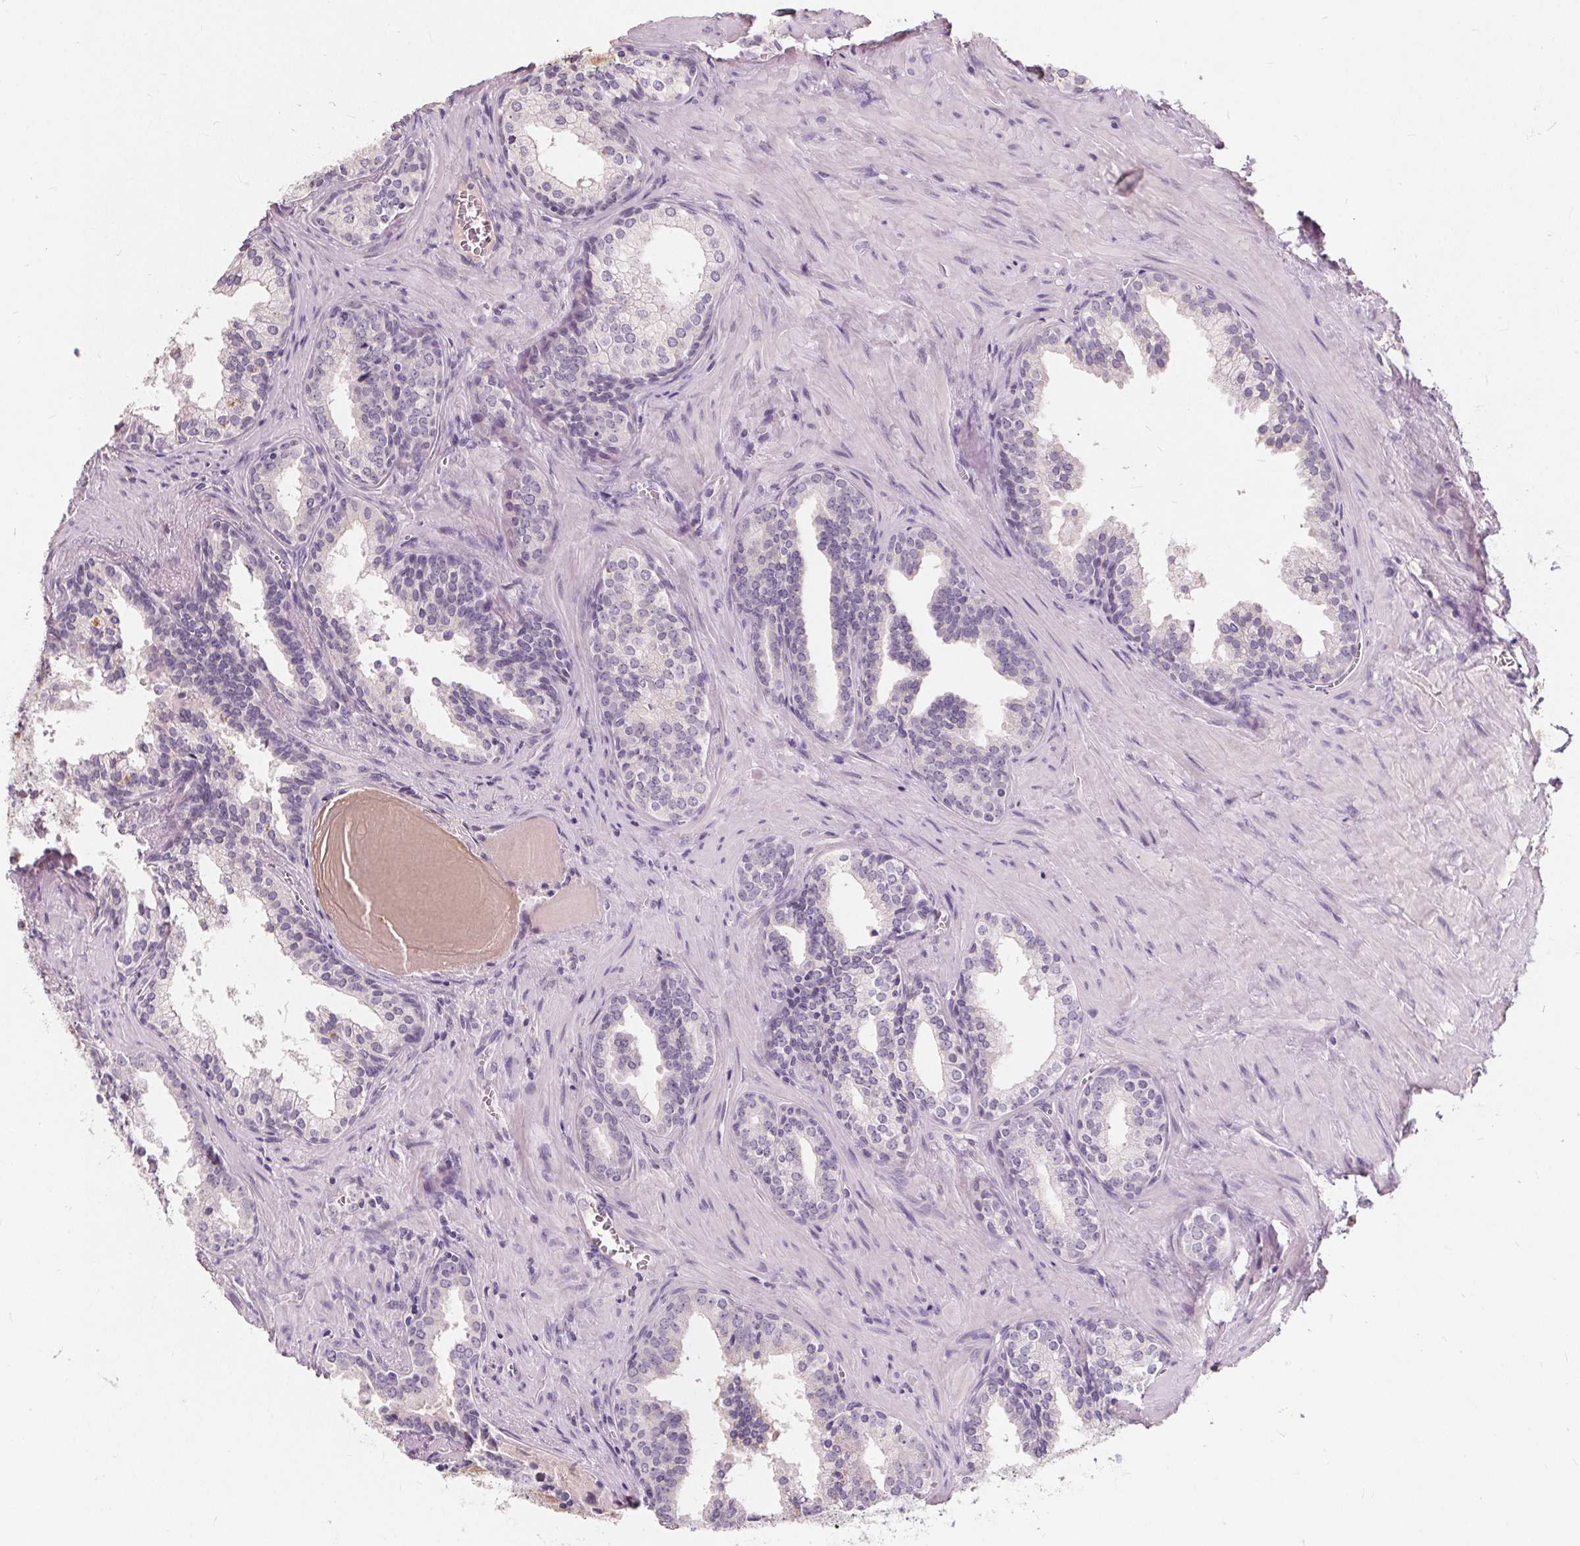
{"staining": {"intensity": "negative", "quantity": "none", "location": "none"}, "tissue": "prostate cancer", "cell_type": "Tumor cells", "image_type": "cancer", "snomed": [{"axis": "morphology", "description": "Adenocarcinoma, High grade"}, {"axis": "topography", "description": "Prostate"}], "caption": "IHC image of neoplastic tissue: human prostate adenocarcinoma (high-grade) stained with DAB (3,3'-diaminobenzidine) displays no significant protein positivity in tumor cells.", "gene": "PLA2G2E", "patient": {"sex": "male", "age": 68}}